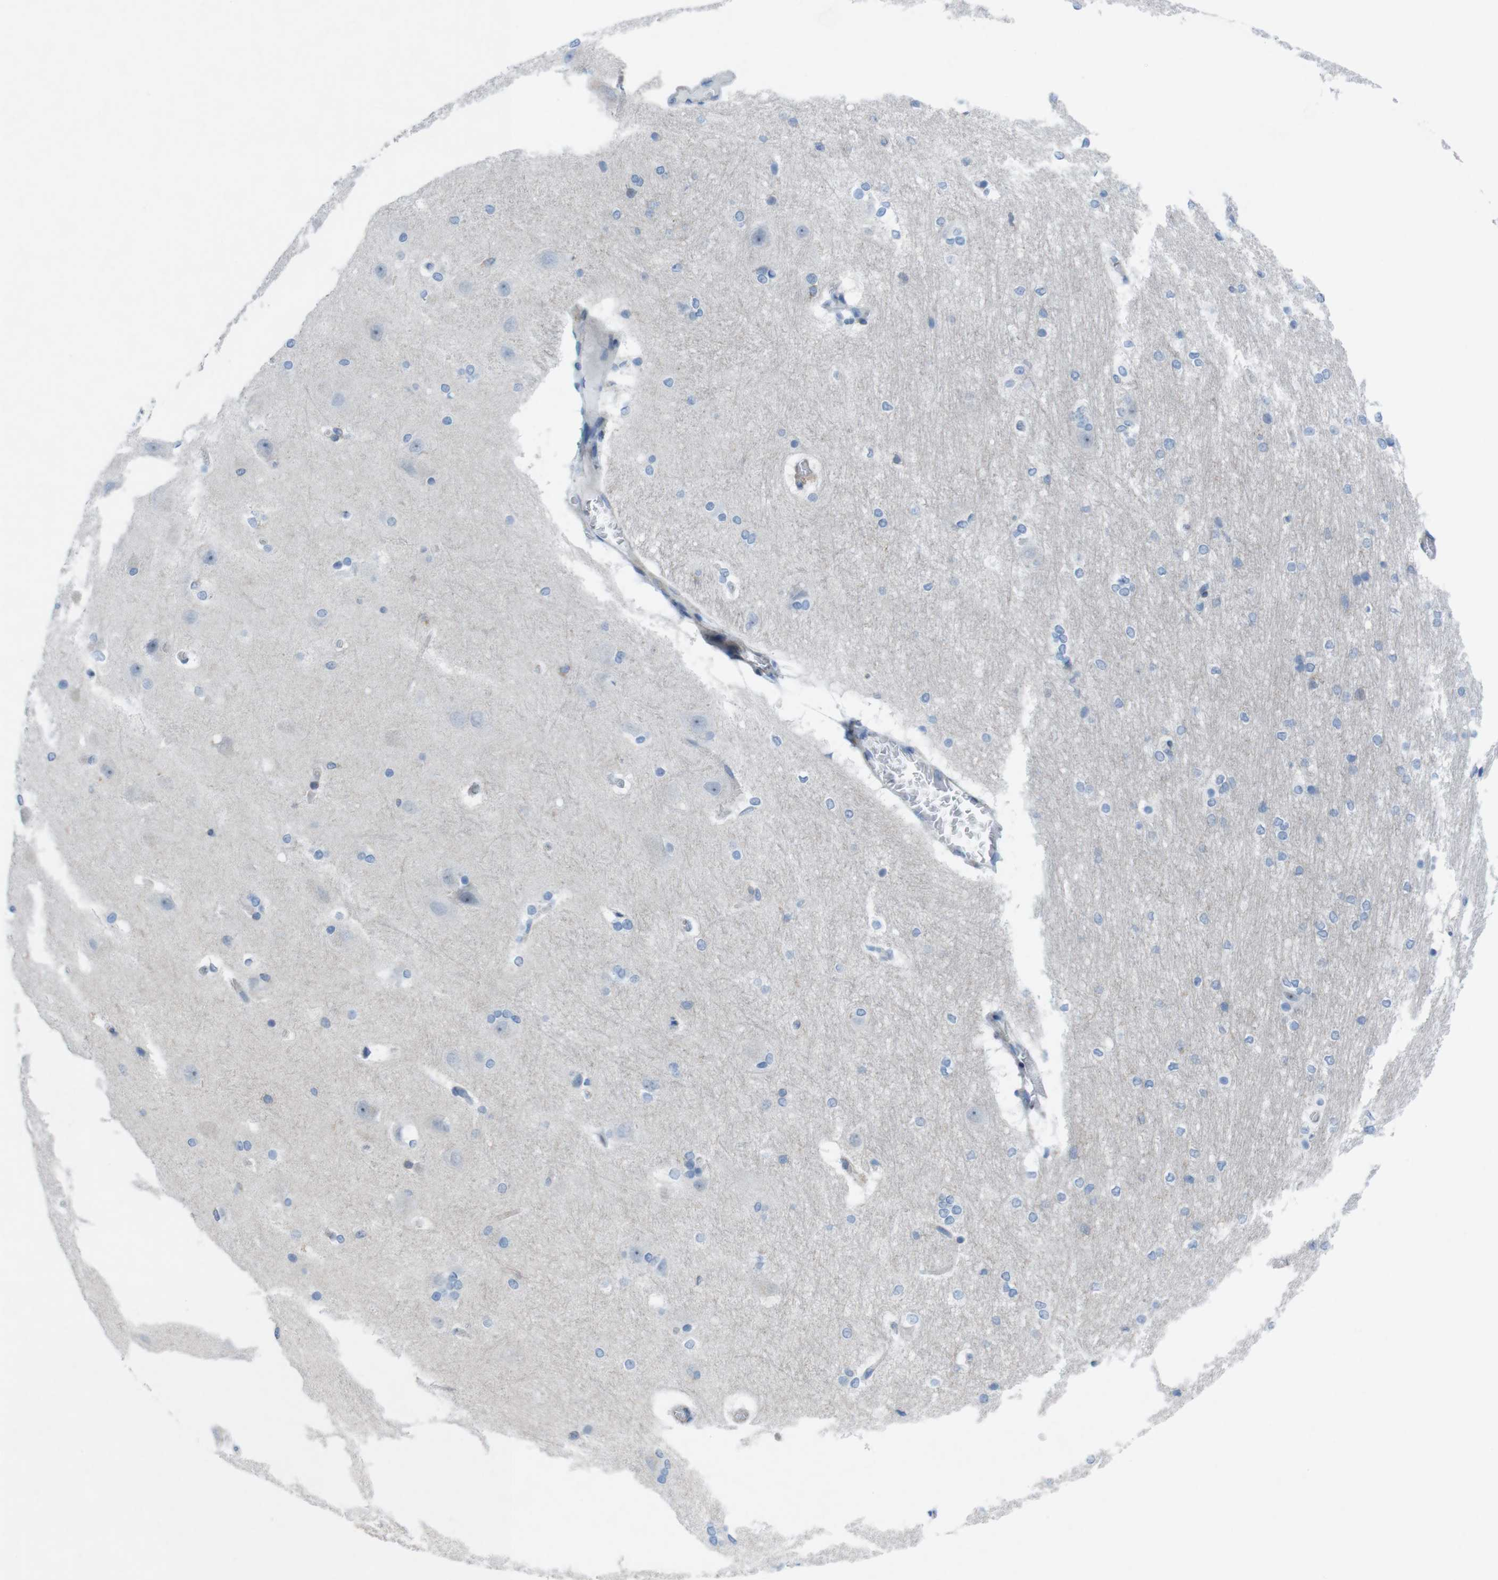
{"staining": {"intensity": "negative", "quantity": "none", "location": "none"}, "tissue": "hippocampus", "cell_type": "Glial cells", "image_type": "normal", "snomed": [{"axis": "morphology", "description": "Normal tissue, NOS"}, {"axis": "topography", "description": "Hippocampus"}], "caption": "Histopathology image shows no significant protein staining in glial cells of unremarkable hippocampus.", "gene": "DIAPH2", "patient": {"sex": "female", "age": 19}}